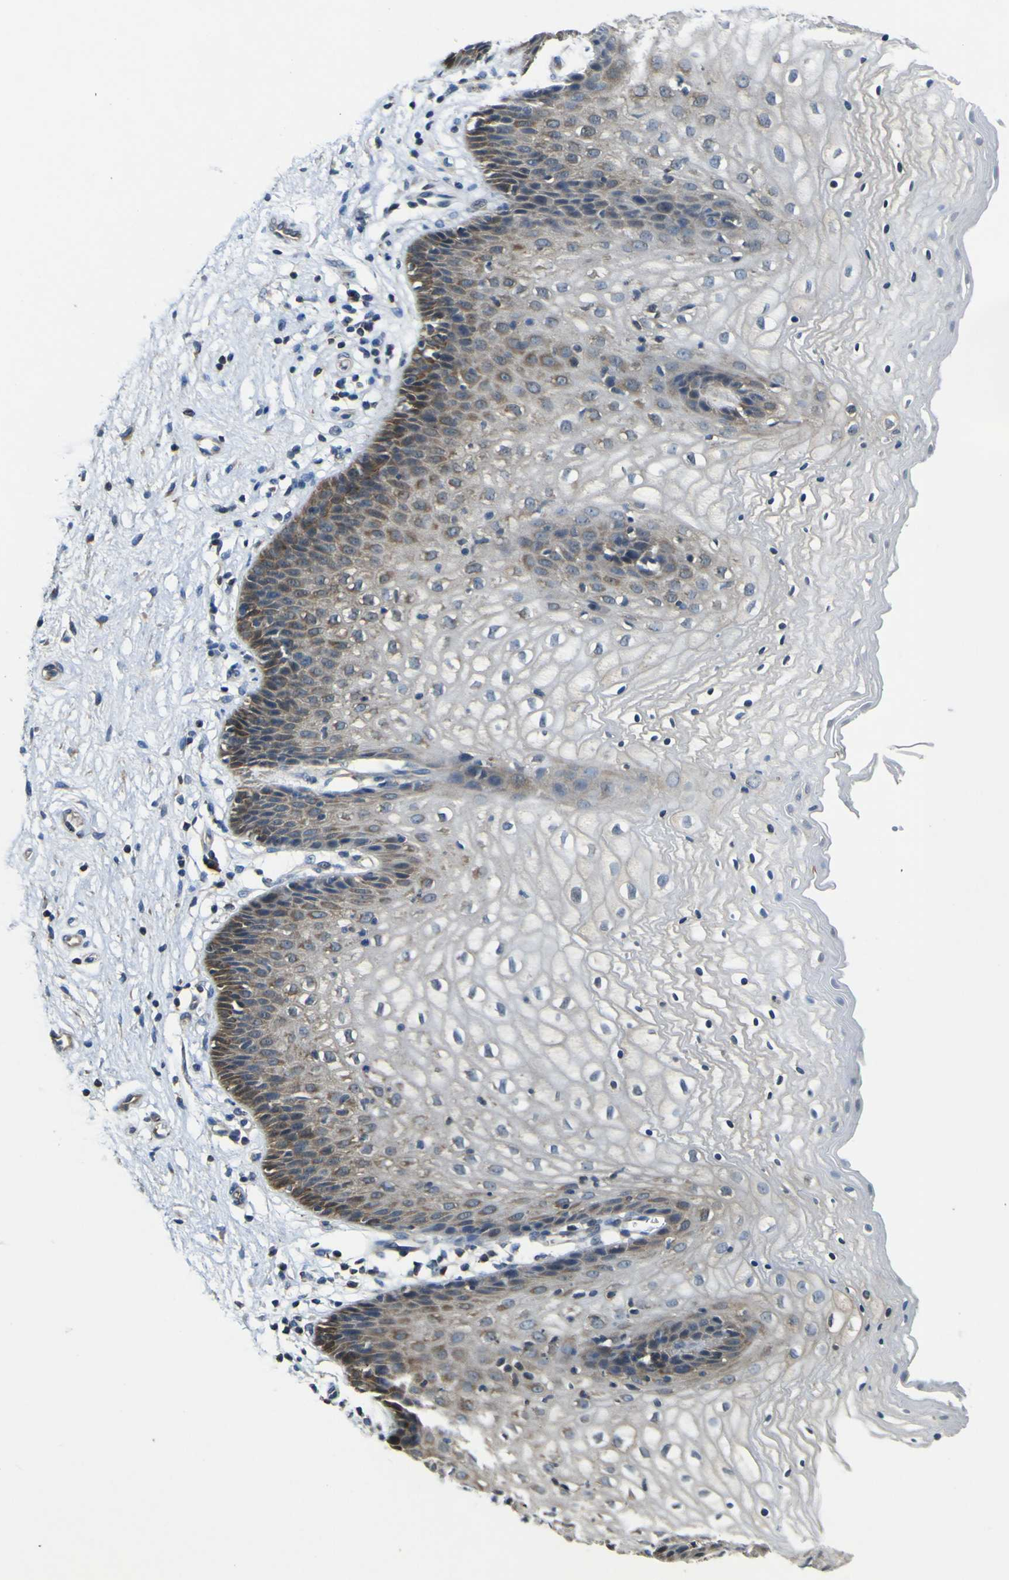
{"staining": {"intensity": "moderate", "quantity": "<25%", "location": "cytoplasmic/membranous"}, "tissue": "vagina", "cell_type": "Squamous epithelial cells", "image_type": "normal", "snomed": [{"axis": "morphology", "description": "Normal tissue, NOS"}, {"axis": "topography", "description": "Vagina"}], "caption": "Protein staining exhibits moderate cytoplasmic/membranous expression in about <25% of squamous epithelial cells in unremarkable vagina.", "gene": "EML2", "patient": {"sex": "female", "age": 34}}